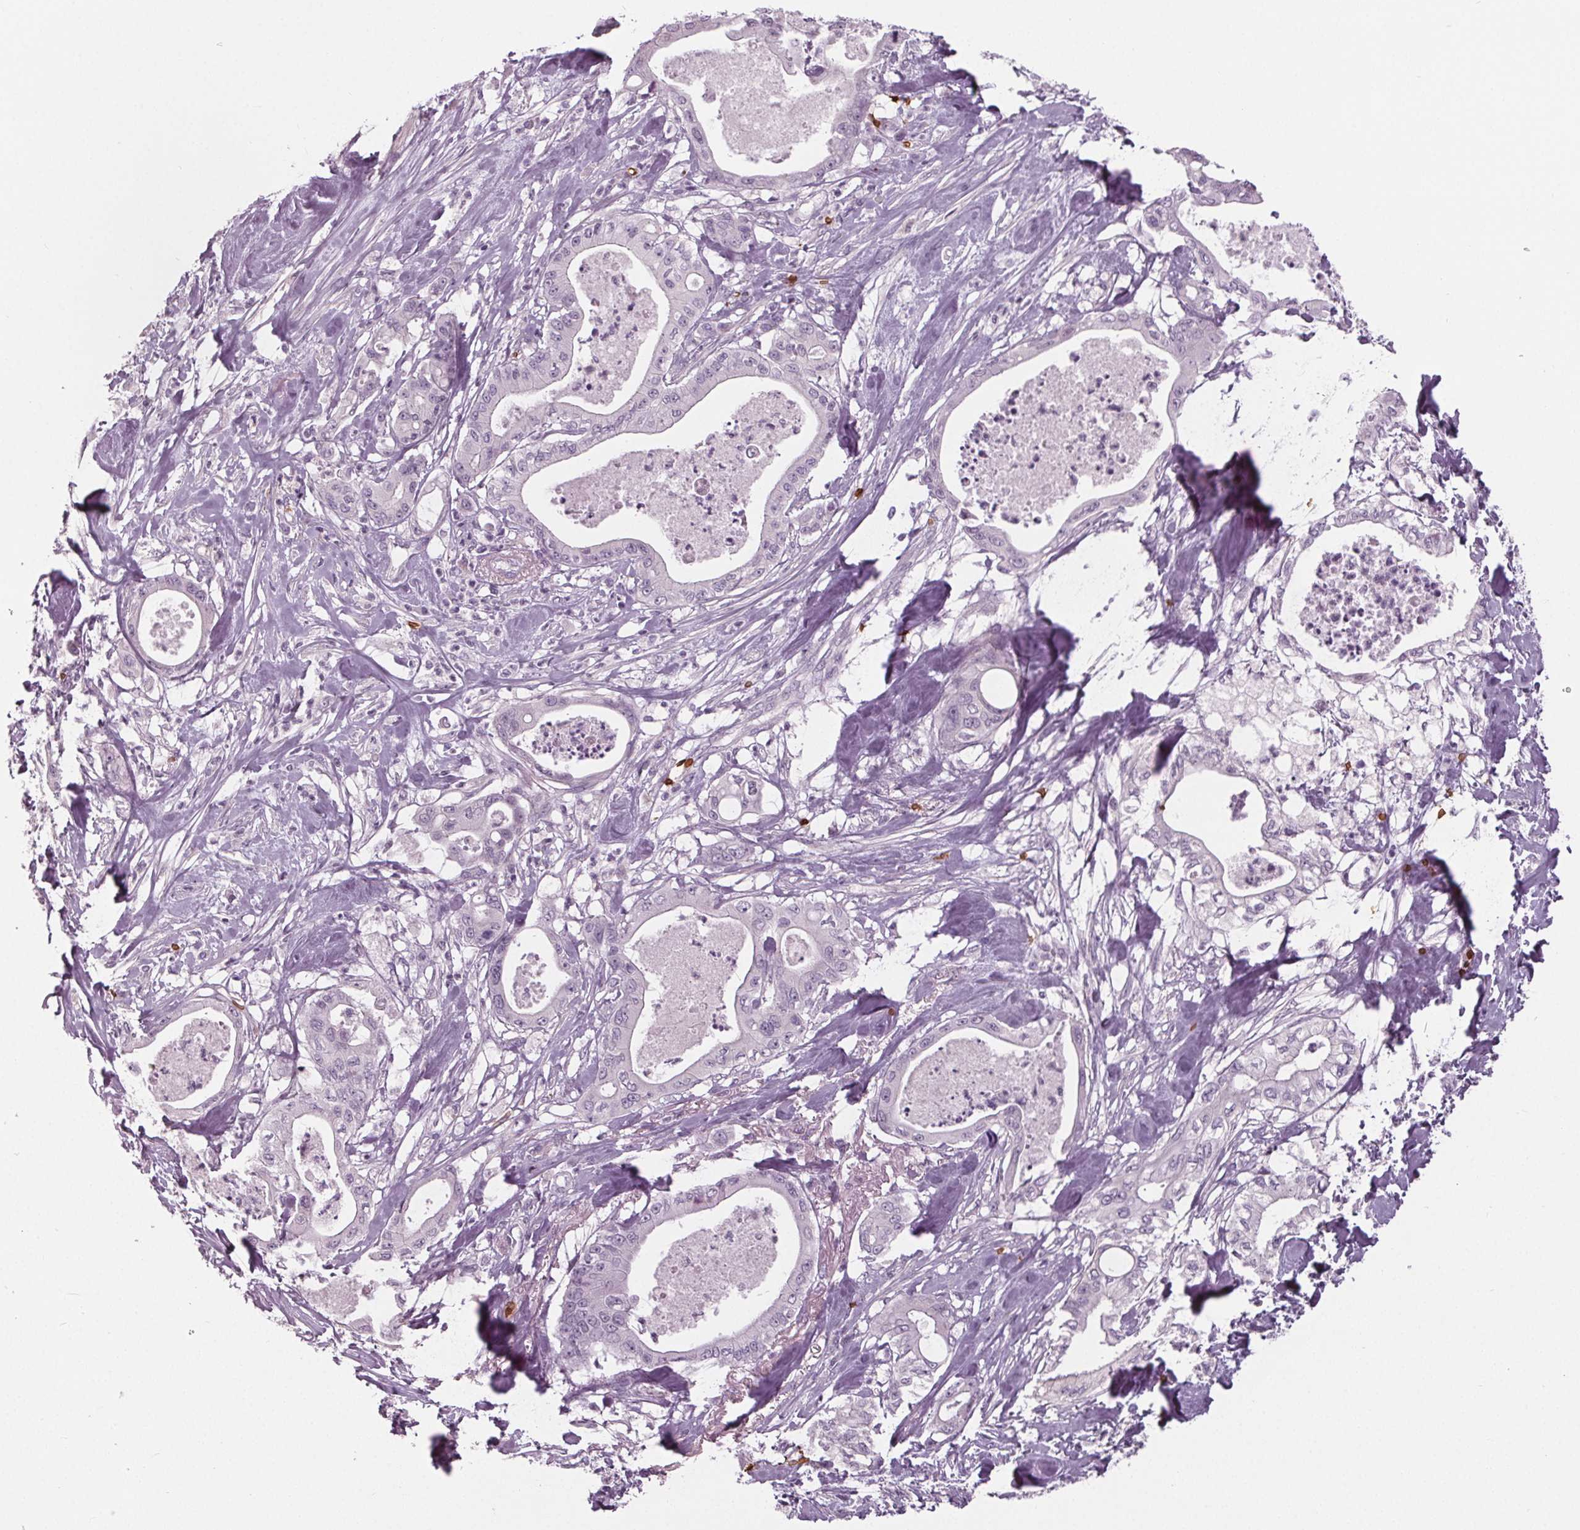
{"staining": {"intensity": "negative", "quantity": "none", "location": "none"}, "tissue": "pancreatic cancer", "cell_type": "Tumor cells", "image_type": "cancer", "snomed": [{"axis": "morphology", "description": "Adenocarcinoma, NOS"}, {"axis": "topography", "description": "Pancreas"}], "caption": "The immunohistochemistry (IHC) photomicrograph has no significant expression in tumor cells of pancreatic cancer tissue.", "gene": "SLC4A1", "patient": {"sex": "male", "age": 71}}